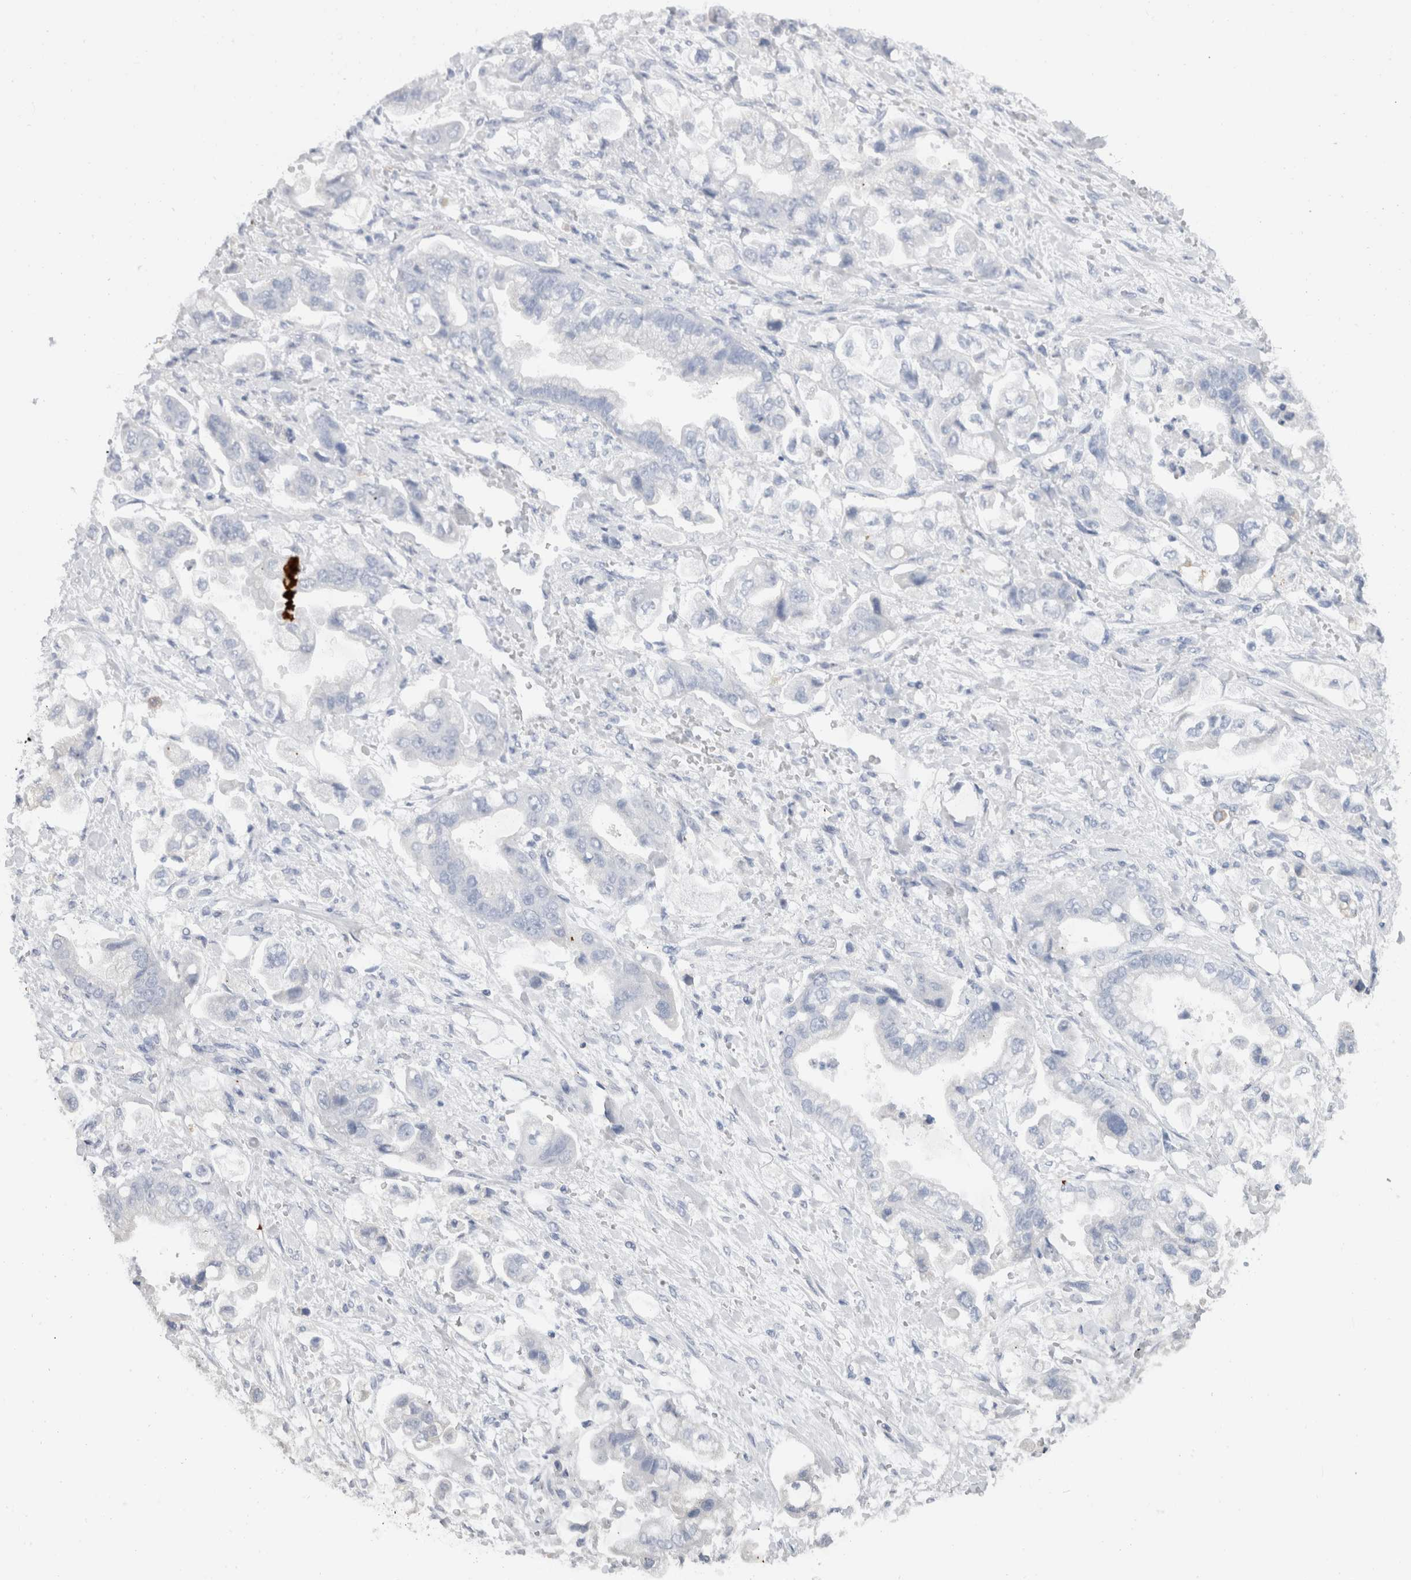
{"staining": {"intensity": "negative", "quantity": "none", "location": "none"}, "tissue": "stomach cancer", "cell_type": "Tumor cells", "image_type": "cancer", "snomed": [{"axis": "morphology", "description": "Adenocarcinoma, NOS"}, {"axis": "topography", "description": "Stomach"}], "caption": "High magnification brightfield microscopy of adenocarcinoma (stomach) stained with DAB (brown) and counterstained with hematoxylin (blue): tumor cells show no significant staining.", "gene": "C9orf50", "patient": {"sex": "male", "age": 62}}